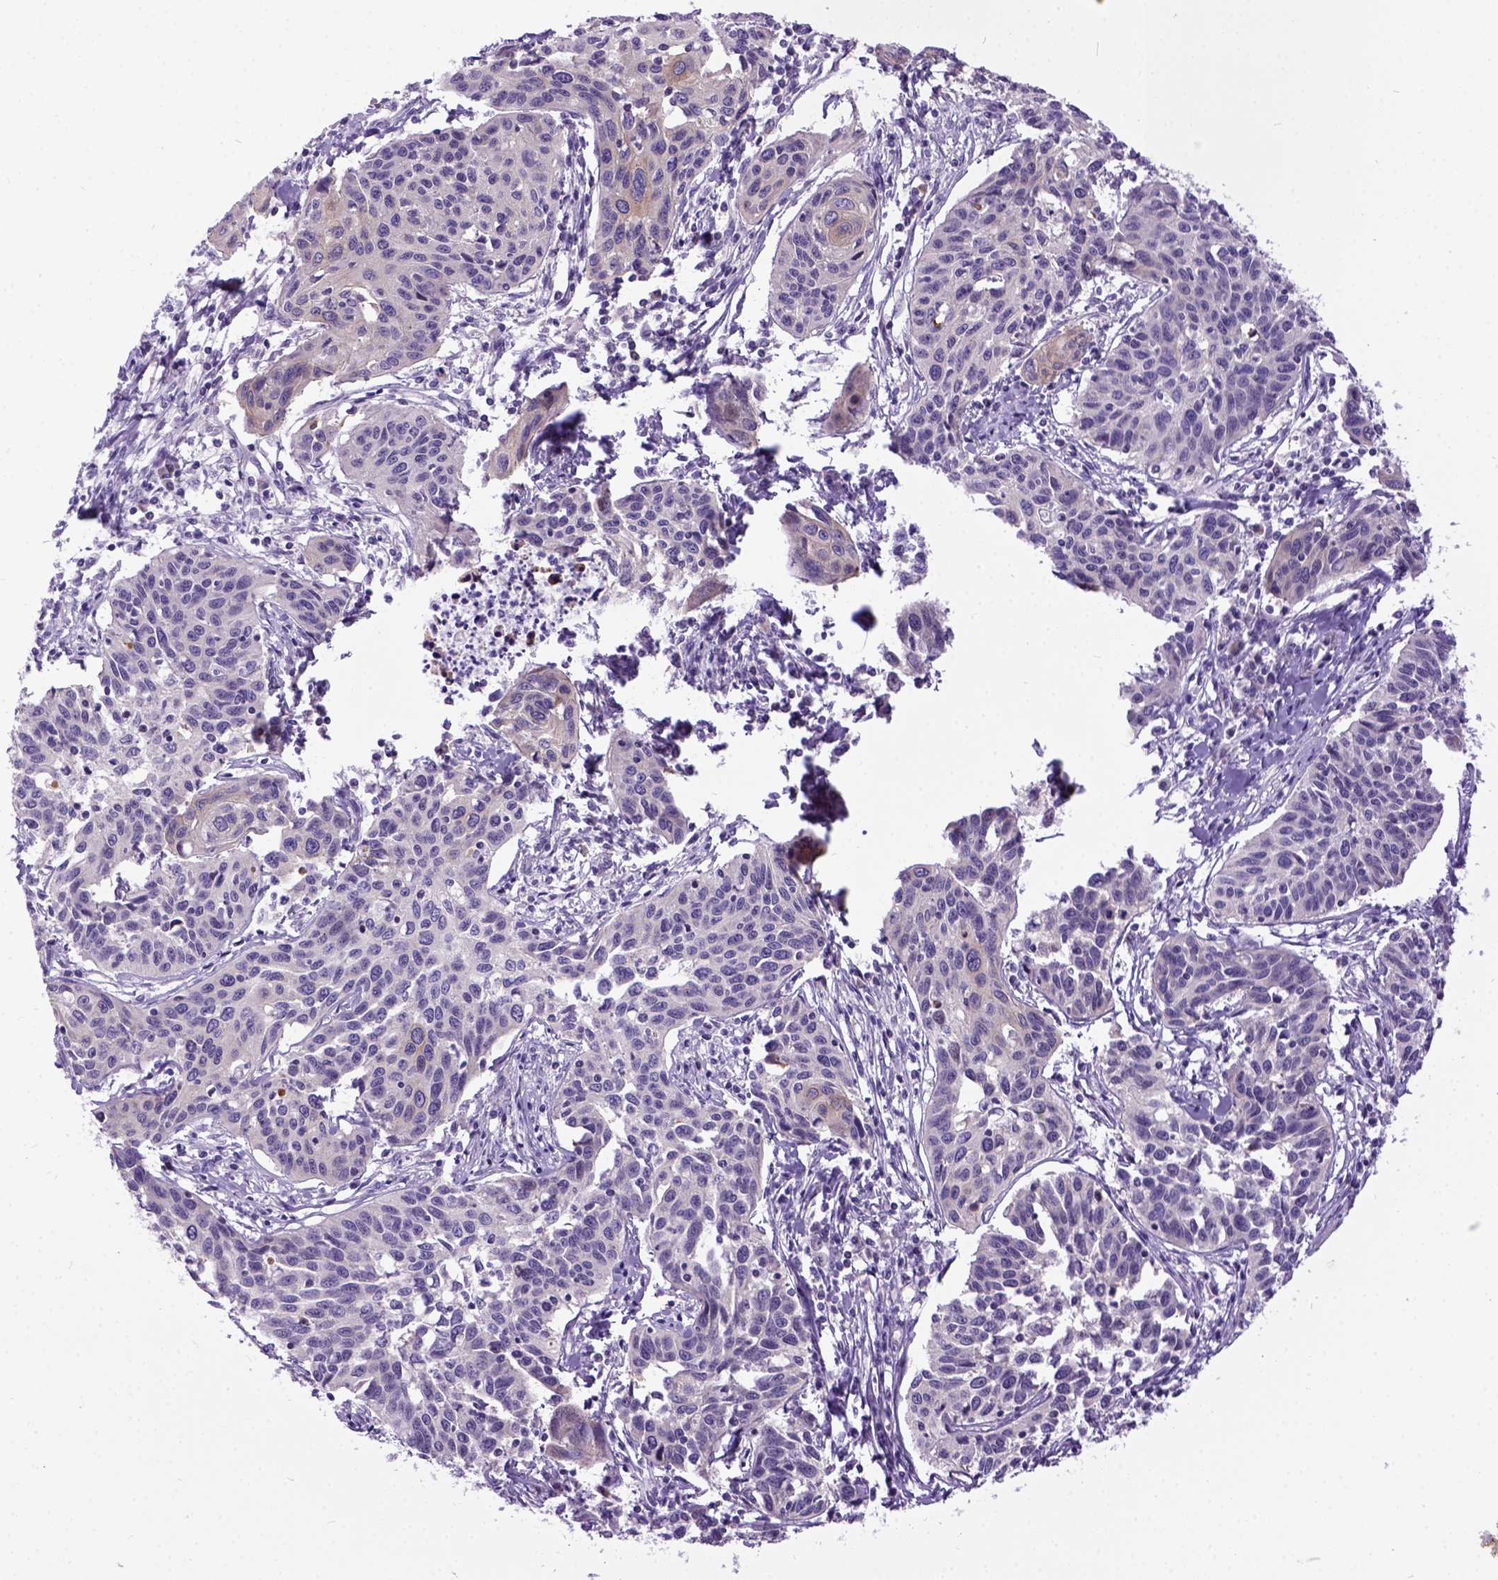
{"staining": {"intensity": "weak", "quantity": "25%-75%", "location": "cytoplasmic/membranous"}, "tissue": "cervical cancer", "cell_type": "Tumor cells", "image_type": "cancer", "snomed": [{"axis": "morphology", "description": "Squamous cell carcinoma, NOS"}, {"axis": "topography", "description": "Cervix"}], "caption": "IHC photomicrograph of neoplastic tissue: human cervical cancer (squamous cell carcinoma) stained using immunohistochemistry (IHC) reveals low levels of weak protein expression localized specifically in the cytoplasmic/membranous of tumor cells, appearing as a cytoplasmic/membranous brown color.", "gene": "NEK5", "patient": {"sex": "female", "age": 31}}